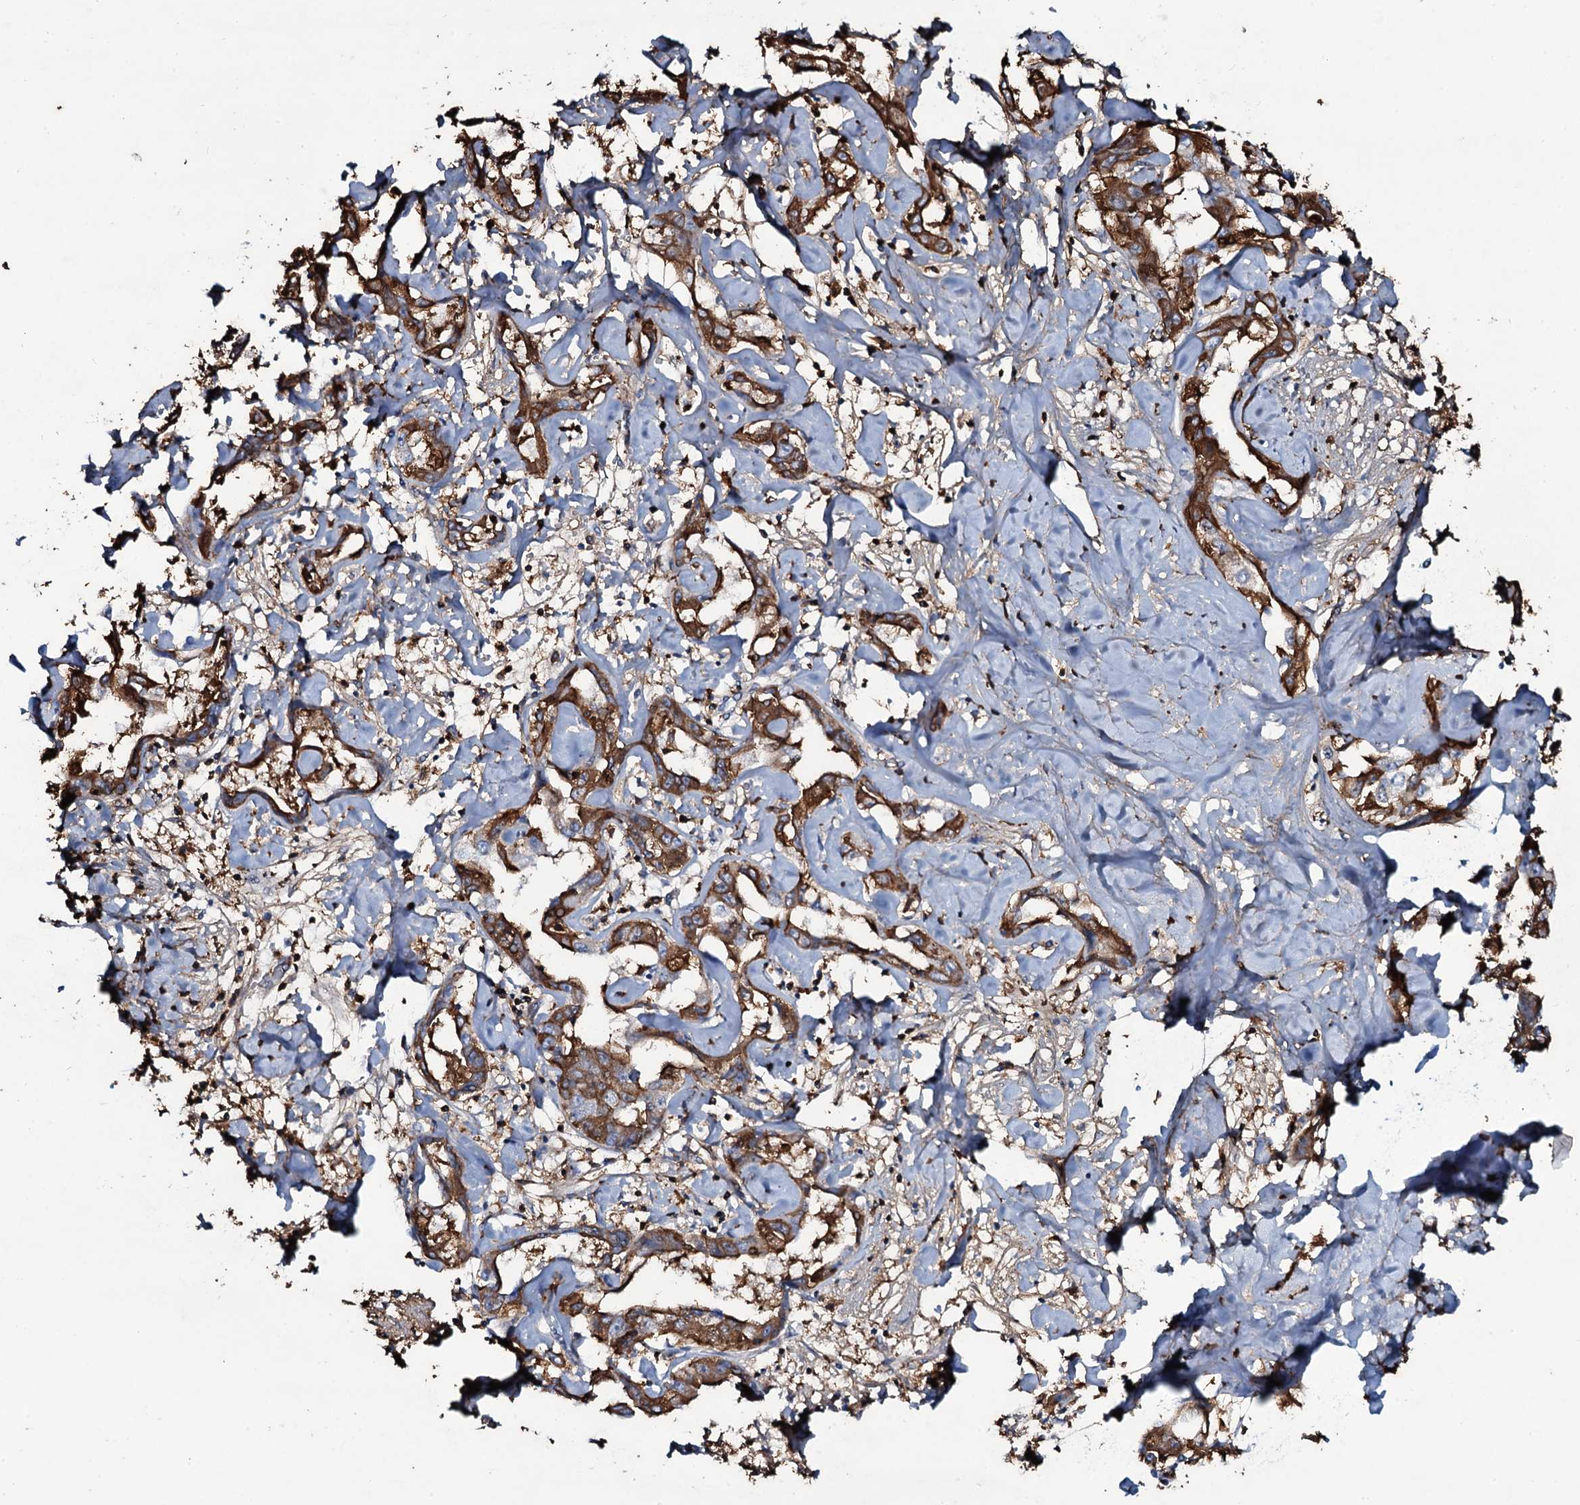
{"staining": {"intensity": "strong", "quantity": ">75%", "location": "cytoplasmic/membranous"}, "tissue": "liver cancer", "cell_type": "Tumor cells", "image_type": "cancer", "snomed": [{"axis": "morphology", "description": "Cholangiocarcinoma"}, {"axis": "topography", "description": "Liver"}], "caption": "The image displays staining of liver cholangiocarcinoma, revealing strong cytoplasmic/membranous protein expression (brown color) within tumor cells. (DAB (3,3'-diaminobenzidine) = brown stain, brightfield microscopy at high magnification).", "gene": "EDN1", "patient": {"sex": "male", "age": 59}}